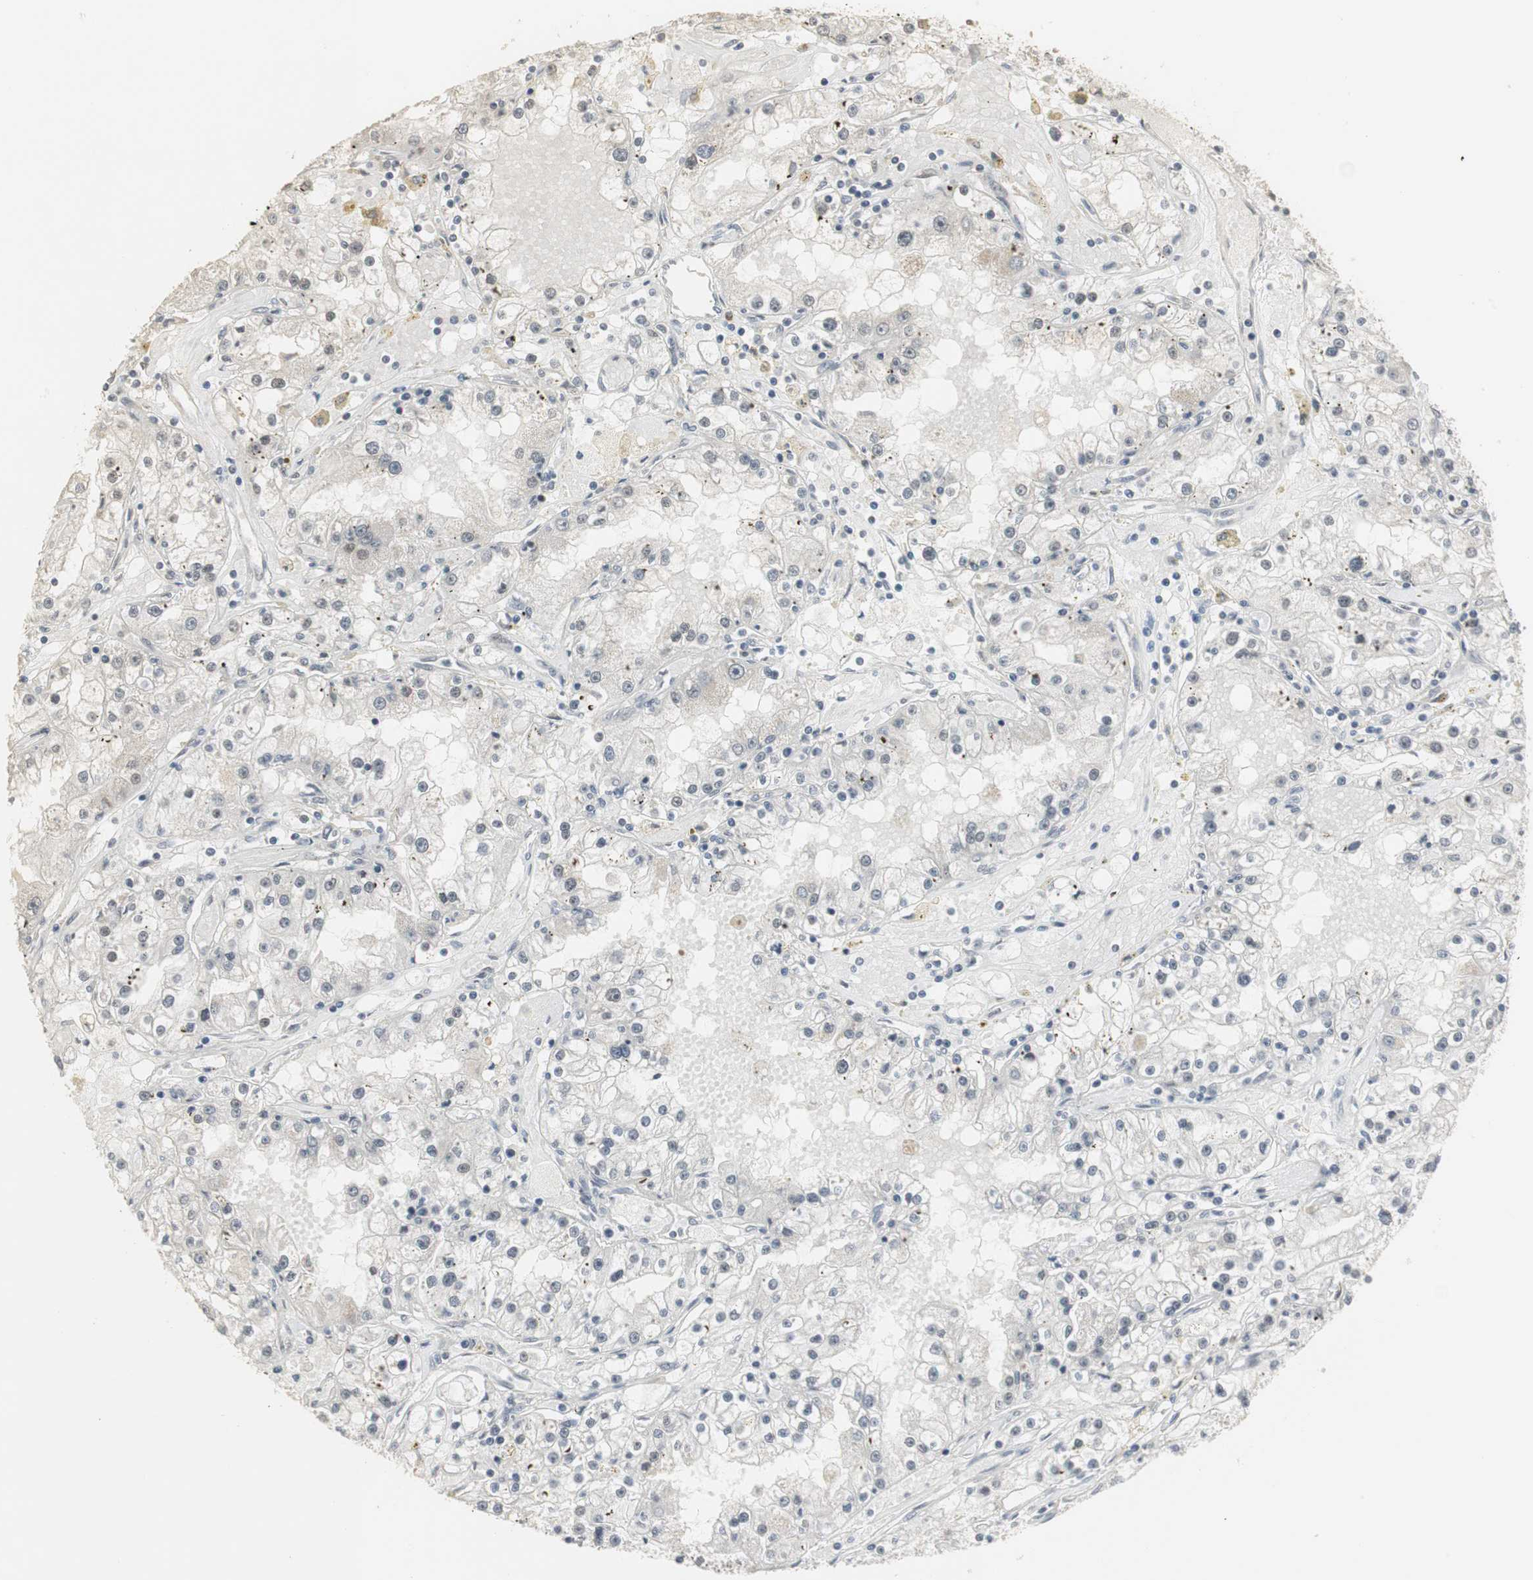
{"staining": {"intensity": "negative", "quantity": "none", "location": "none"}, "tissue": "renal cancer", "cell_type": "Tumor cells", "image_type": "cancer", "snomed": [{"axis": "morphology", "description": "Adenocarcinoma, NOS"}, {"axis": "topography", "description": "Kidney"}], "caption": "Tumor cells show no significant protein positivity in renal cancer.", "gene": "ELOA", "patient": {"sex": "male", "age": 56}}